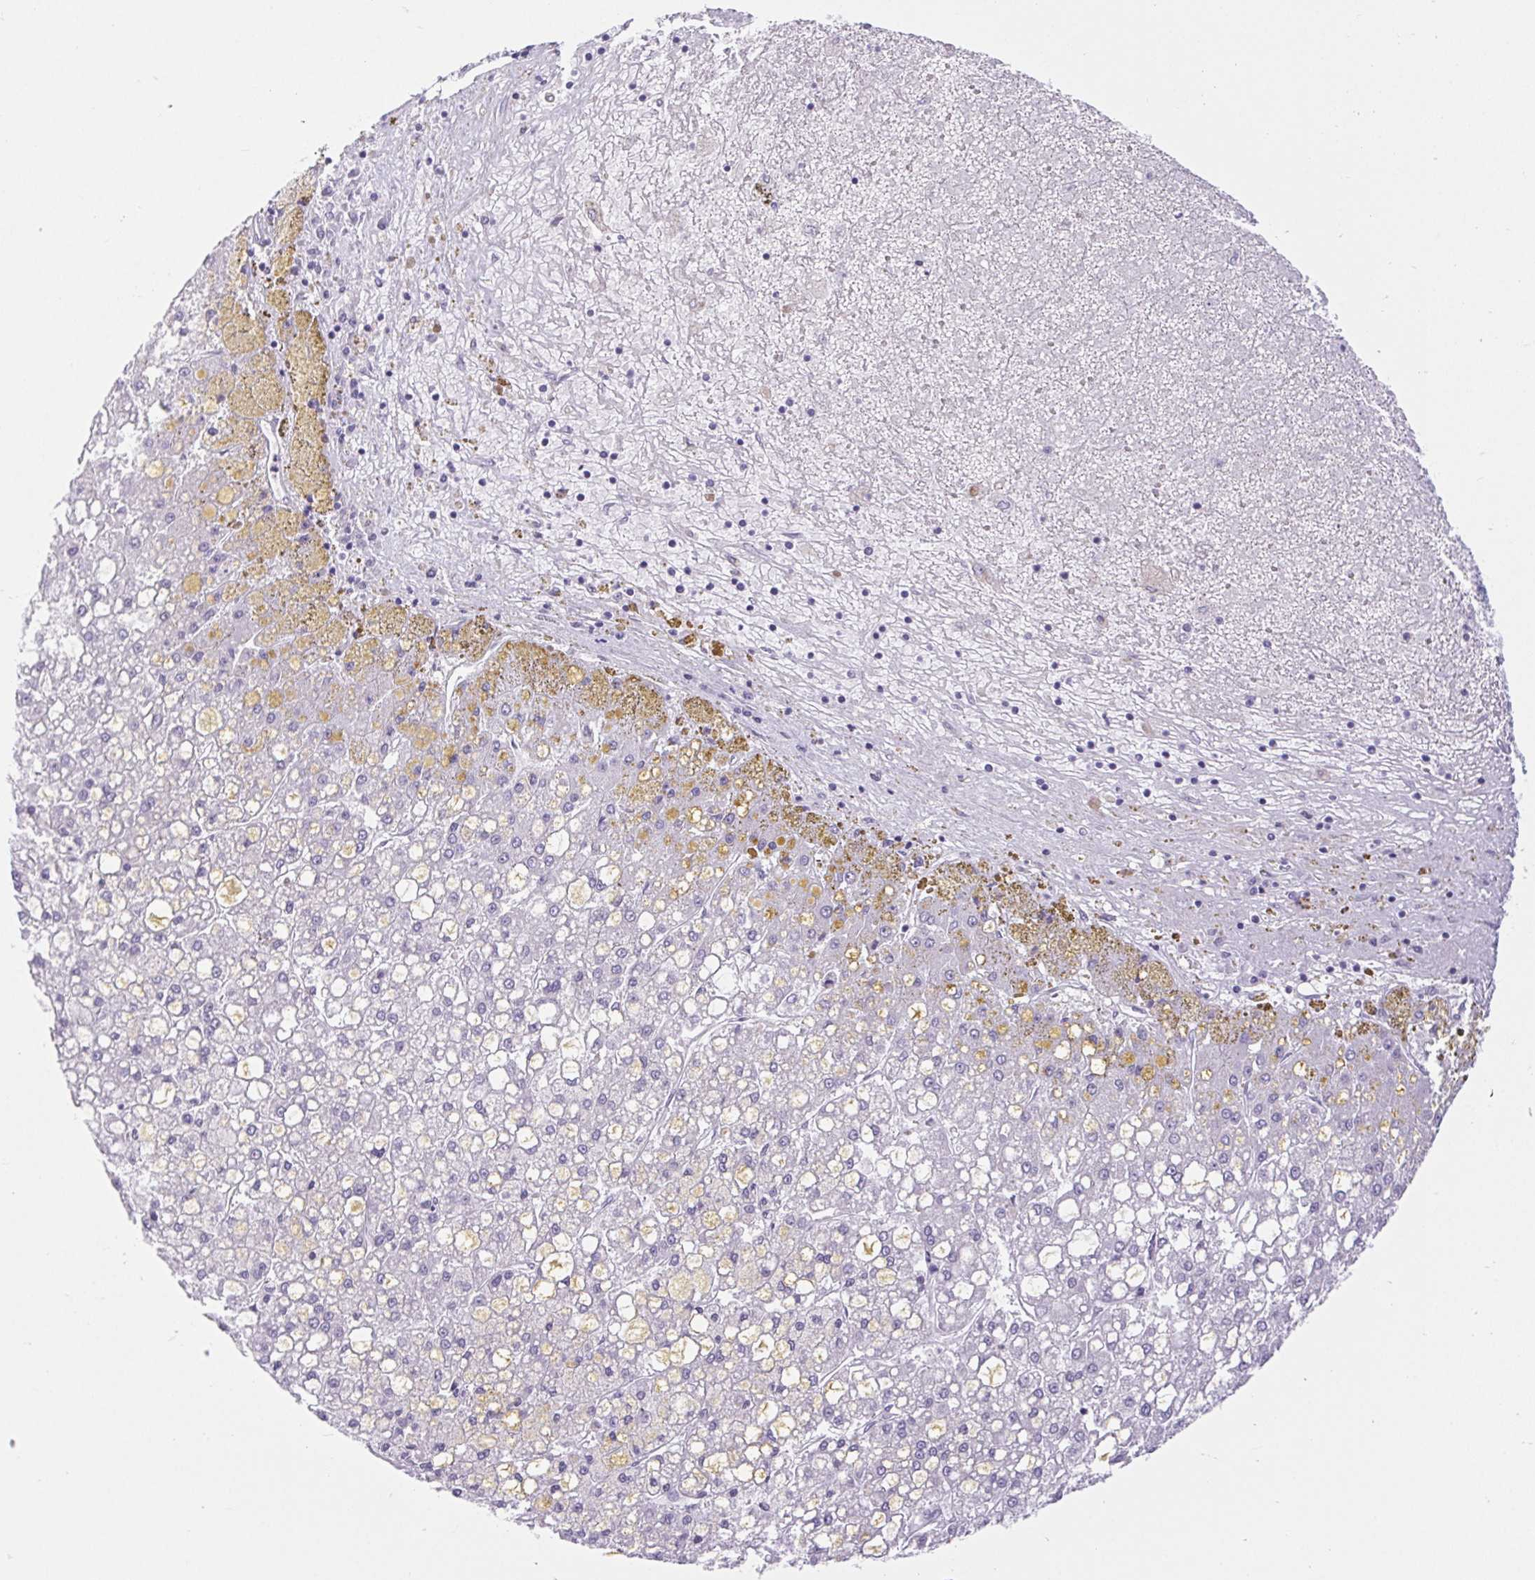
{"staining": {"intensity": "weak", "quantity": "<25%", "location": "cytoplasmic/membranous"}, "tissue": "liver cancer", "cell_type": "Tumor cells", "image_type": "cancer", "snomed": [{"axis": "morphology", "description": "Carcinoma, Hepatocellular, NOS"}, {"axis": "topography", "description": "Liver"}], "caption": "Micrograph shows no protein staining in tumor cells of hepatocellular carcinoma (liver) tissue.", "gene": "BCAS1", "patient": {"sex": "male", "age": 67}}